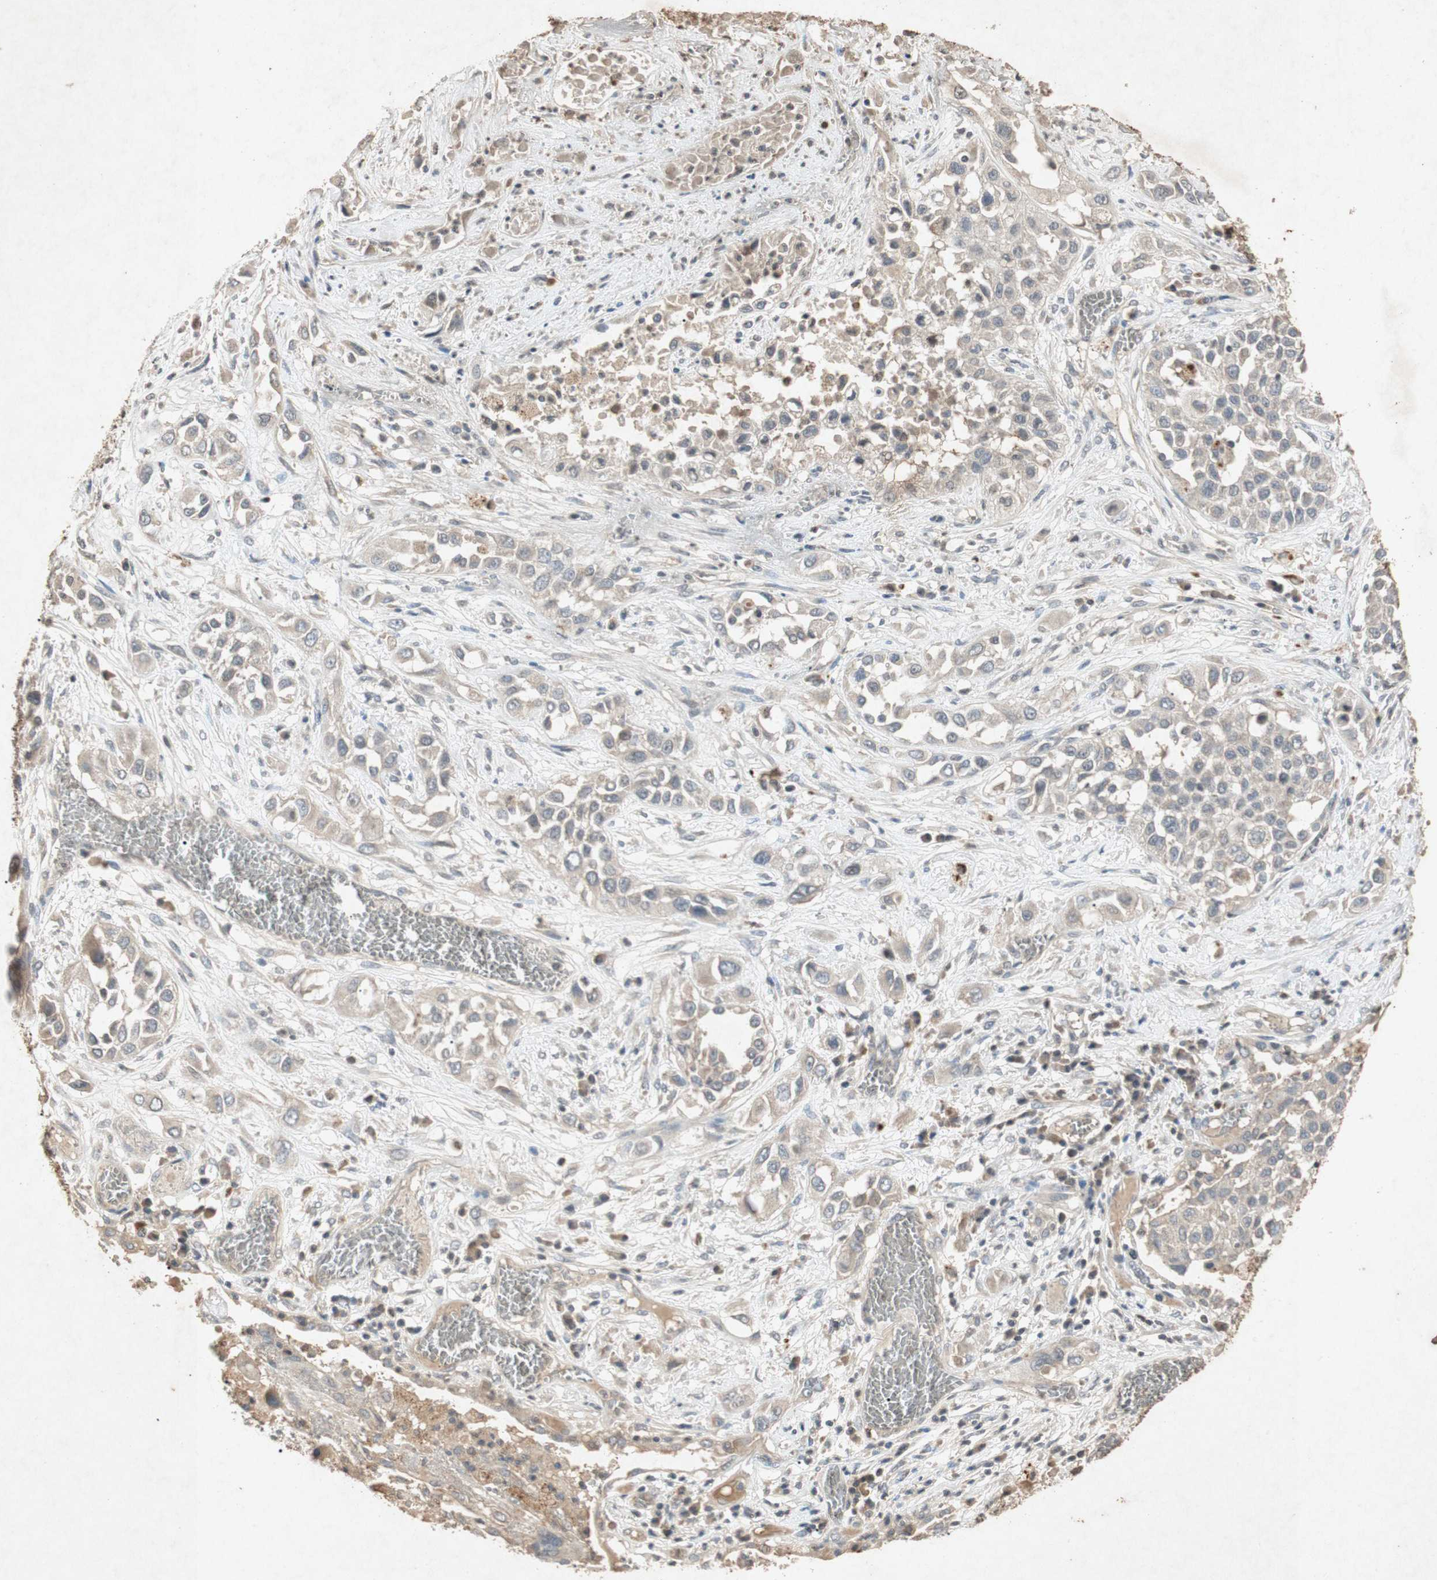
{"staining": {"intensity": "weak", "quantity": ">75%", "location": "cytoplasmic/membranous"}, "tissue": "lung cancer", "cell_type": "Tumor cells", "image_type": "cancer", "snomed": [{"axis": "morphology", "description": "Squamous cell carcinoma, NOS"}, {"axis": "topography", "description": "Lung"}], "caption": "Immunohistochemical staining of human lung squamous cell carcinoma exhibits weak cytoplasmic/membranous protein expression in approximately >75% of tumor cells.", "gene": "MSRB1", "patient": {"sex": "male", "age": 71}}